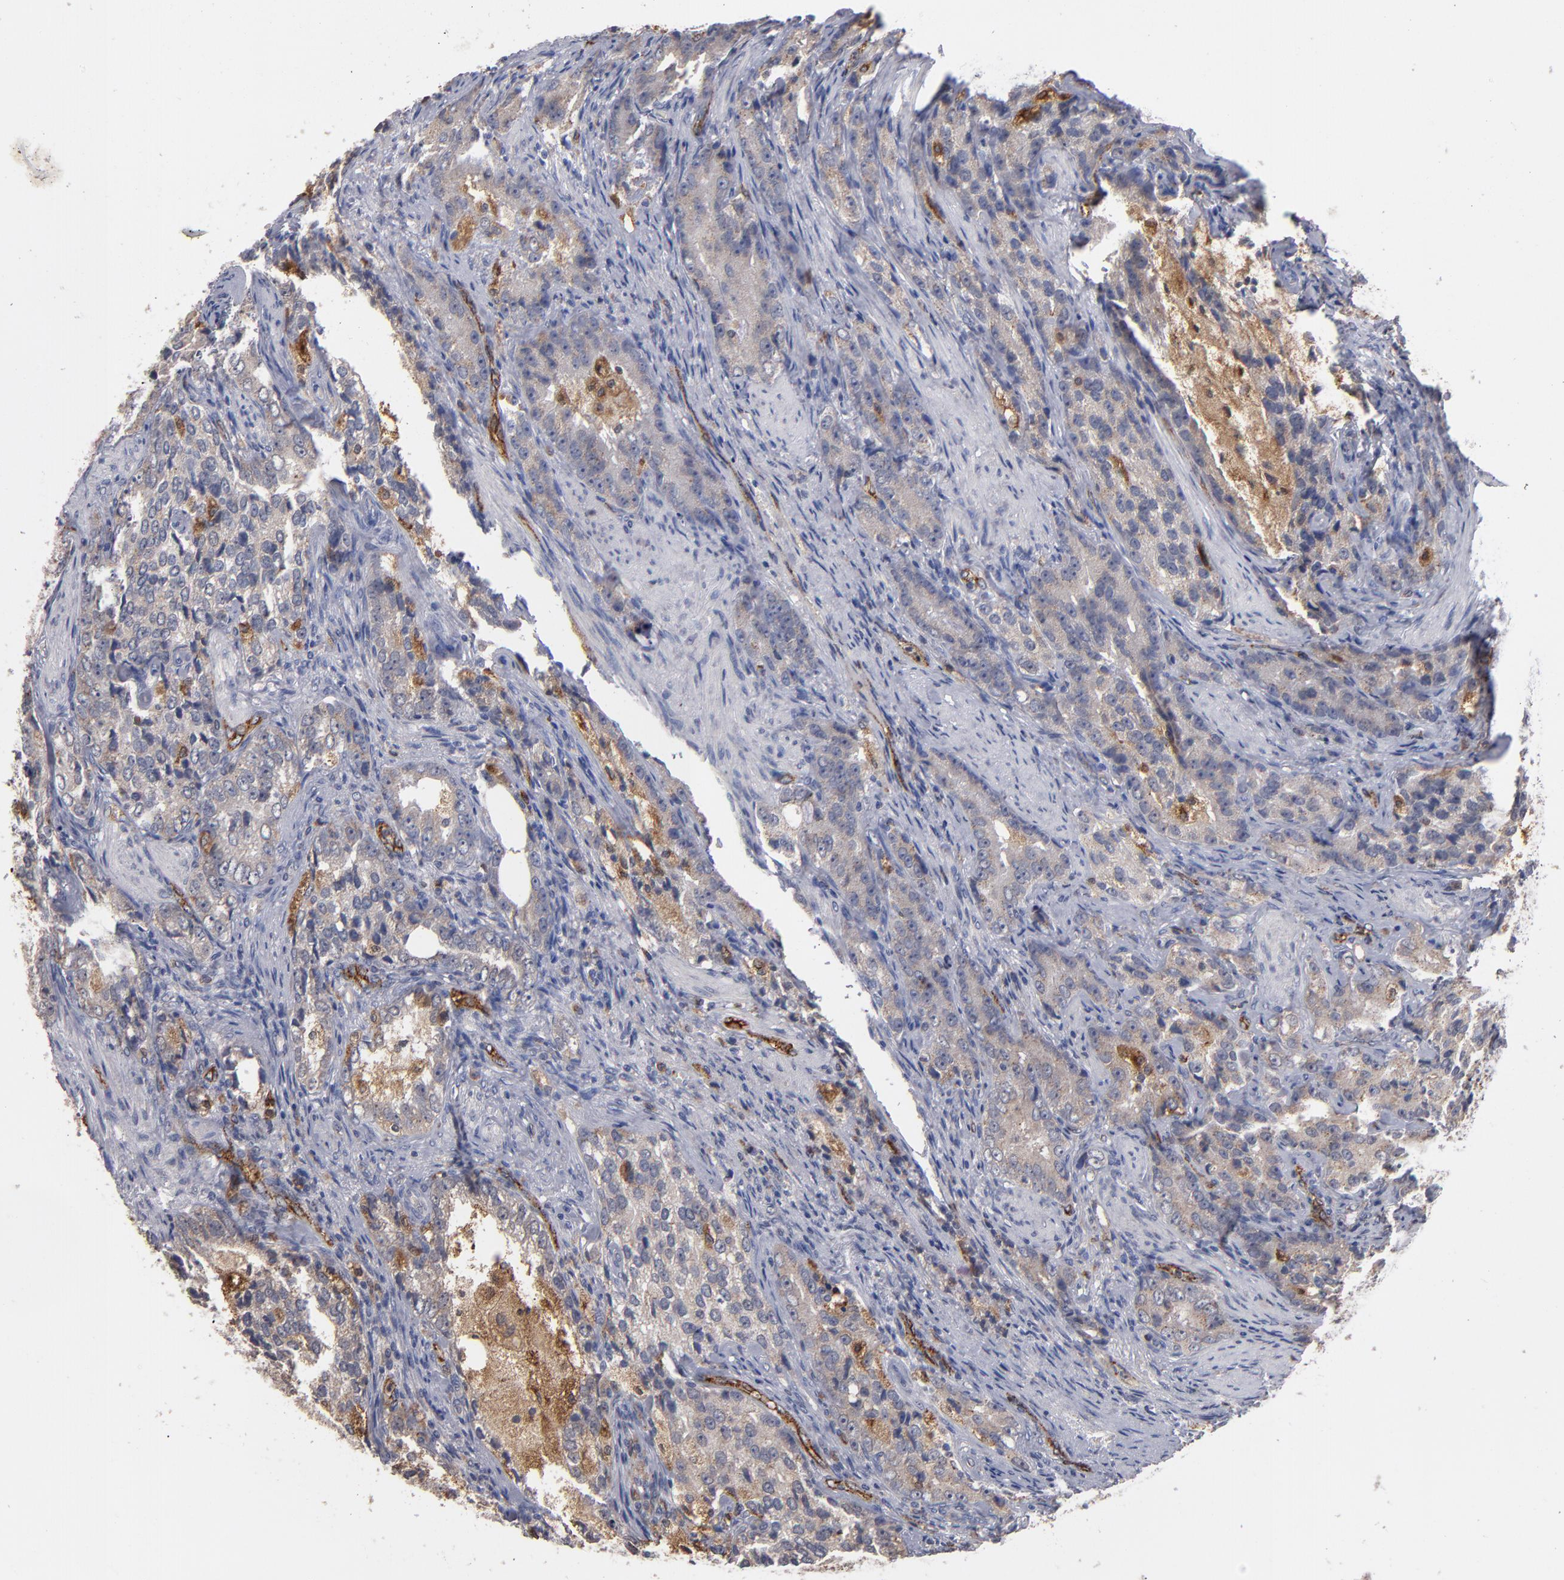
{"staining": {"intensity": "weak", "quantity": ">75%", "location": "cytoplasmic/membranous"}, "tissue": "prostate cancer", "cell_type": "Tumor cells", "image_type": "cancer", "snomed": [{"axis": "morphology", "description": "Adenocarcinoma, High grade"}, {"axis": "topography", "description": "Prostate"}], "caption": "Immunohistochemistry (IHC) image of neoplastic tissue: prostate cancer (adenocarcinoma (high-grade)) stained using immunohistochemistry exhibits low levels of weak protein expression localized specifically in the cytoplasmic/membranous of tumor cells, appearing as a cytoplasmic/membranous brown color.", "gene": "SELP", "patient": {"sex": "male", "age": 63}}